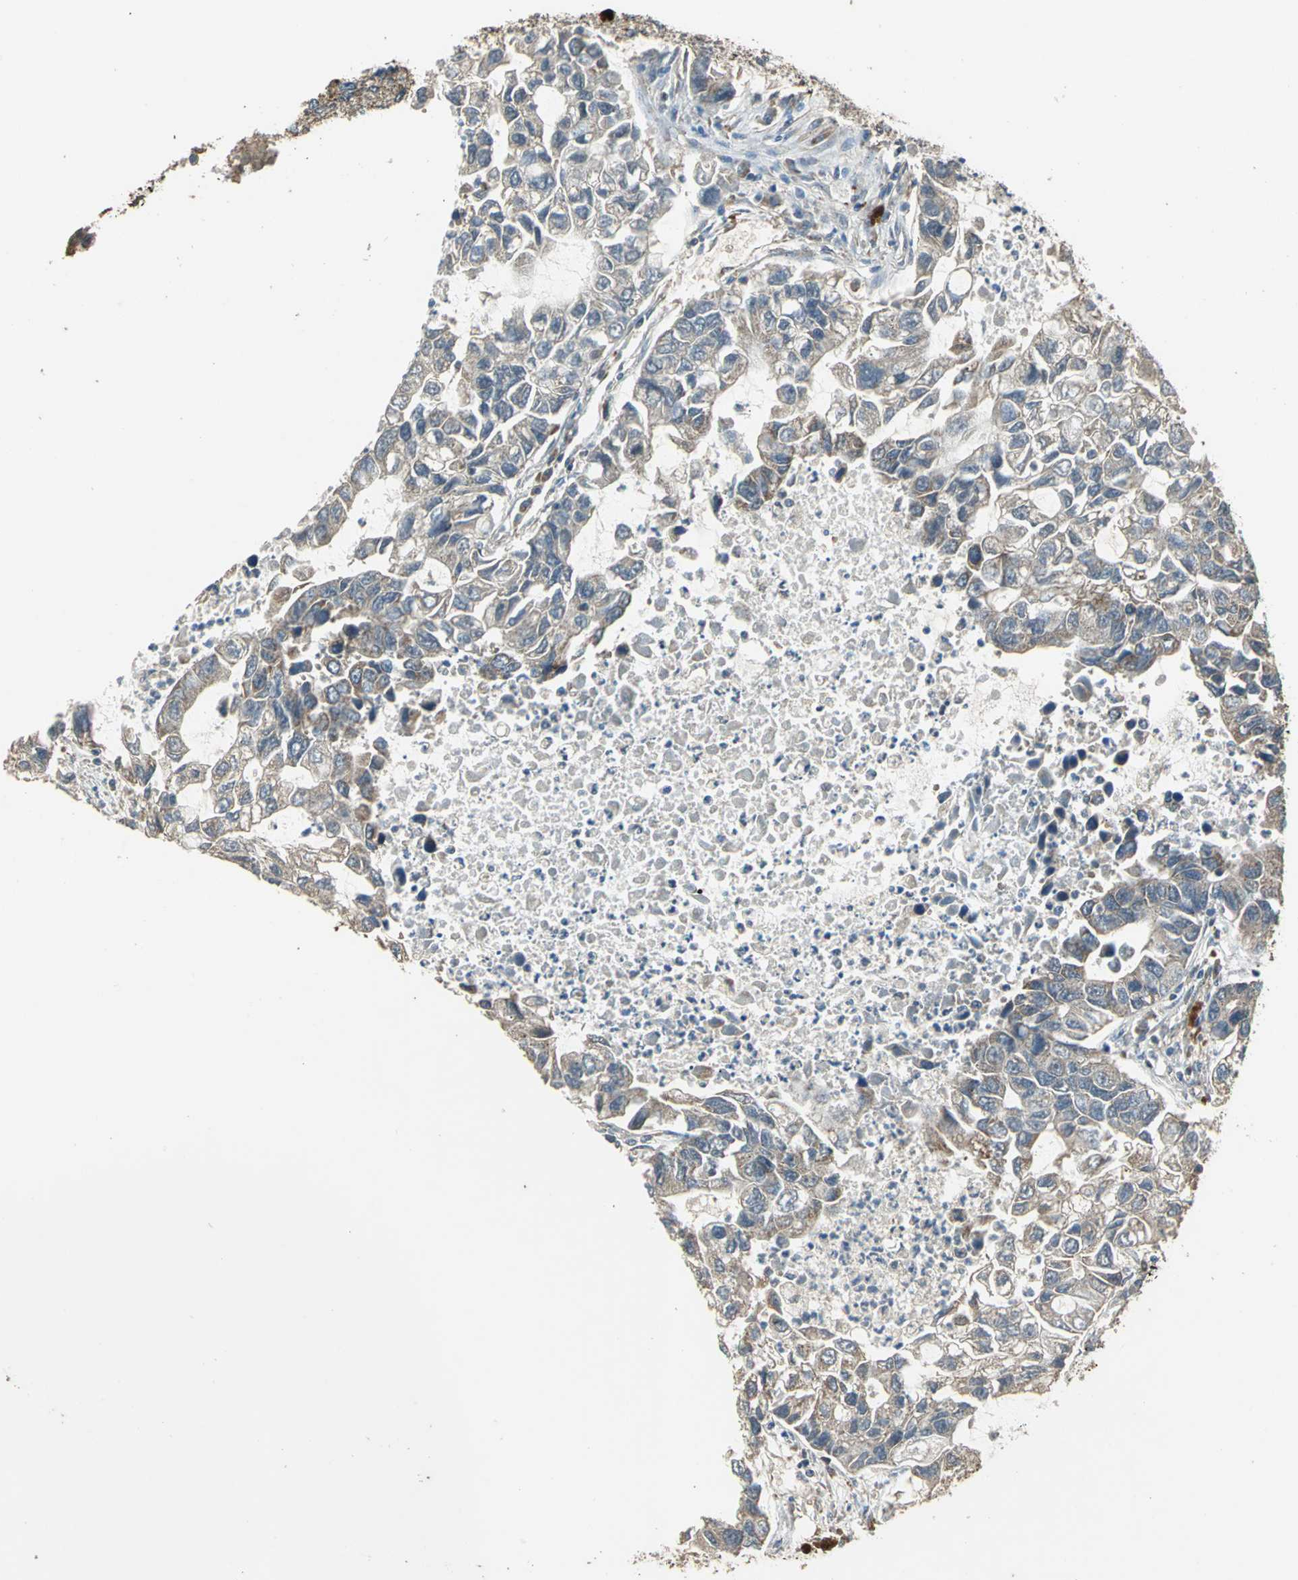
{"staining": {"intensity": "moderate", "quantity": "25%-75%", "location": "cytoplasmic/membranous"}, "tissue": "lung cancer", "cell_type": "Tumor cells", "image_type": "cancer", "snomed": [{"axis": "morphology", "description": "Adenocarcinoma, NOS"}, {"axis": "topography", "description": "Lung"}], "caption": "IHC image of neoplastic tissue: lung cancer (adenocarcinoma) stained using IHC shows medium levels of moderate protein expression localized specifically in the cytoplasmic/membranous of tumor cells, appearing as a cytoplasmic/membranous brown color.", "gene": "POLRMT", "patient": {"sex": "female", "age": 51}}